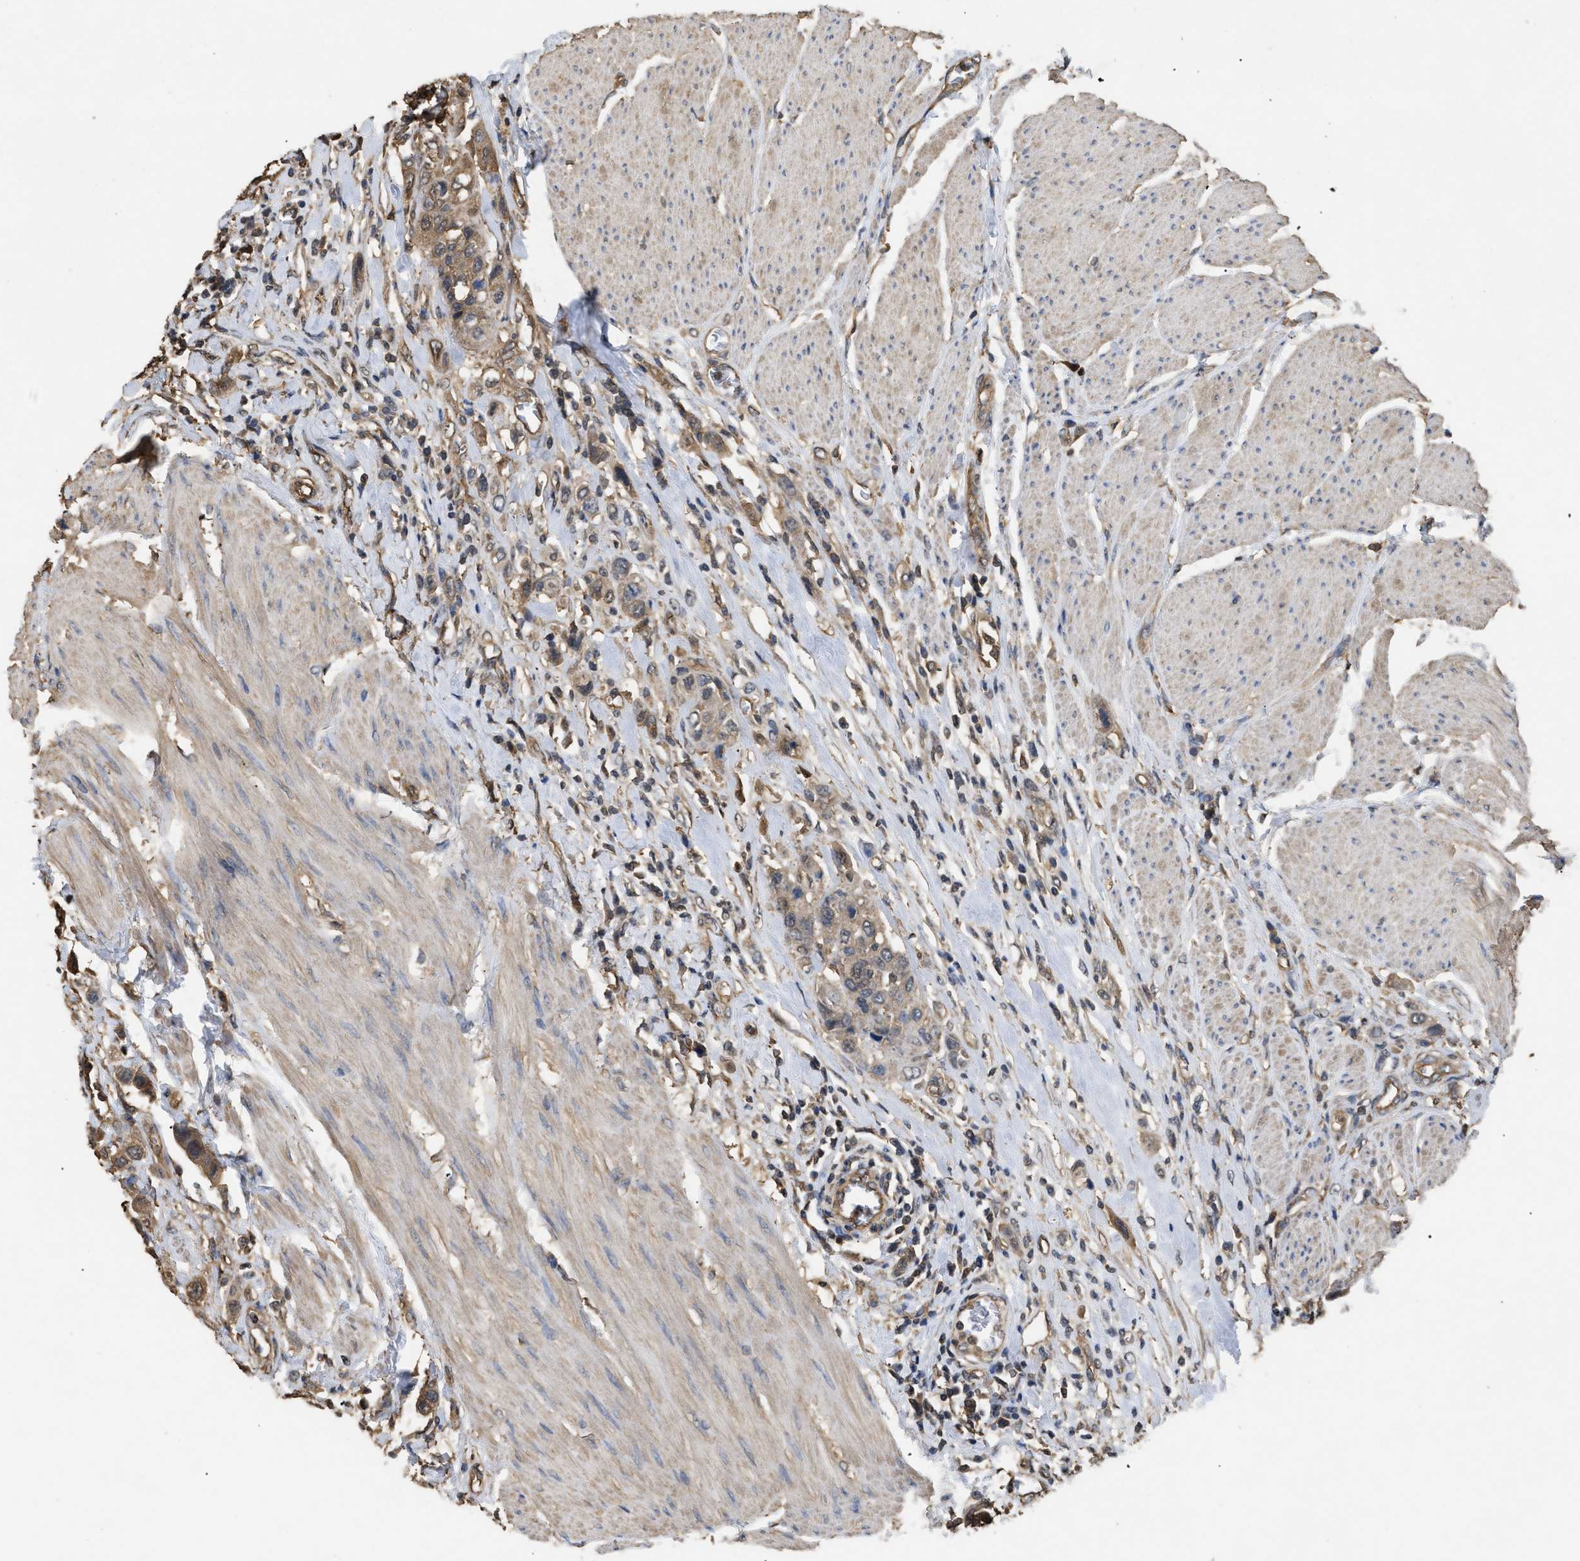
{"staining": {"intensity": "weak", "quantity": ">75%", "location": "cytoplasmic/membranous"}, "tissue": "urothelial cancer", "cell_type": "Tumor cells", "image_type": "cancer", "snomed": [{"axis": "morphology", "description": "Urothelial carcinoma, High grade"}, {"axis": "topography", "description": "Urinary bladder"}], "caption": "Tumor cells exhibit low levels of weak cytoplasmic/membranous positivity in about >75% of cells in human urothelial cancer. Immunohistochemistry stains the protein of interest in brown and the nuclei are stained blue.", "gene": "CALM1", "patient": {"sex": "male", "age": 50}}